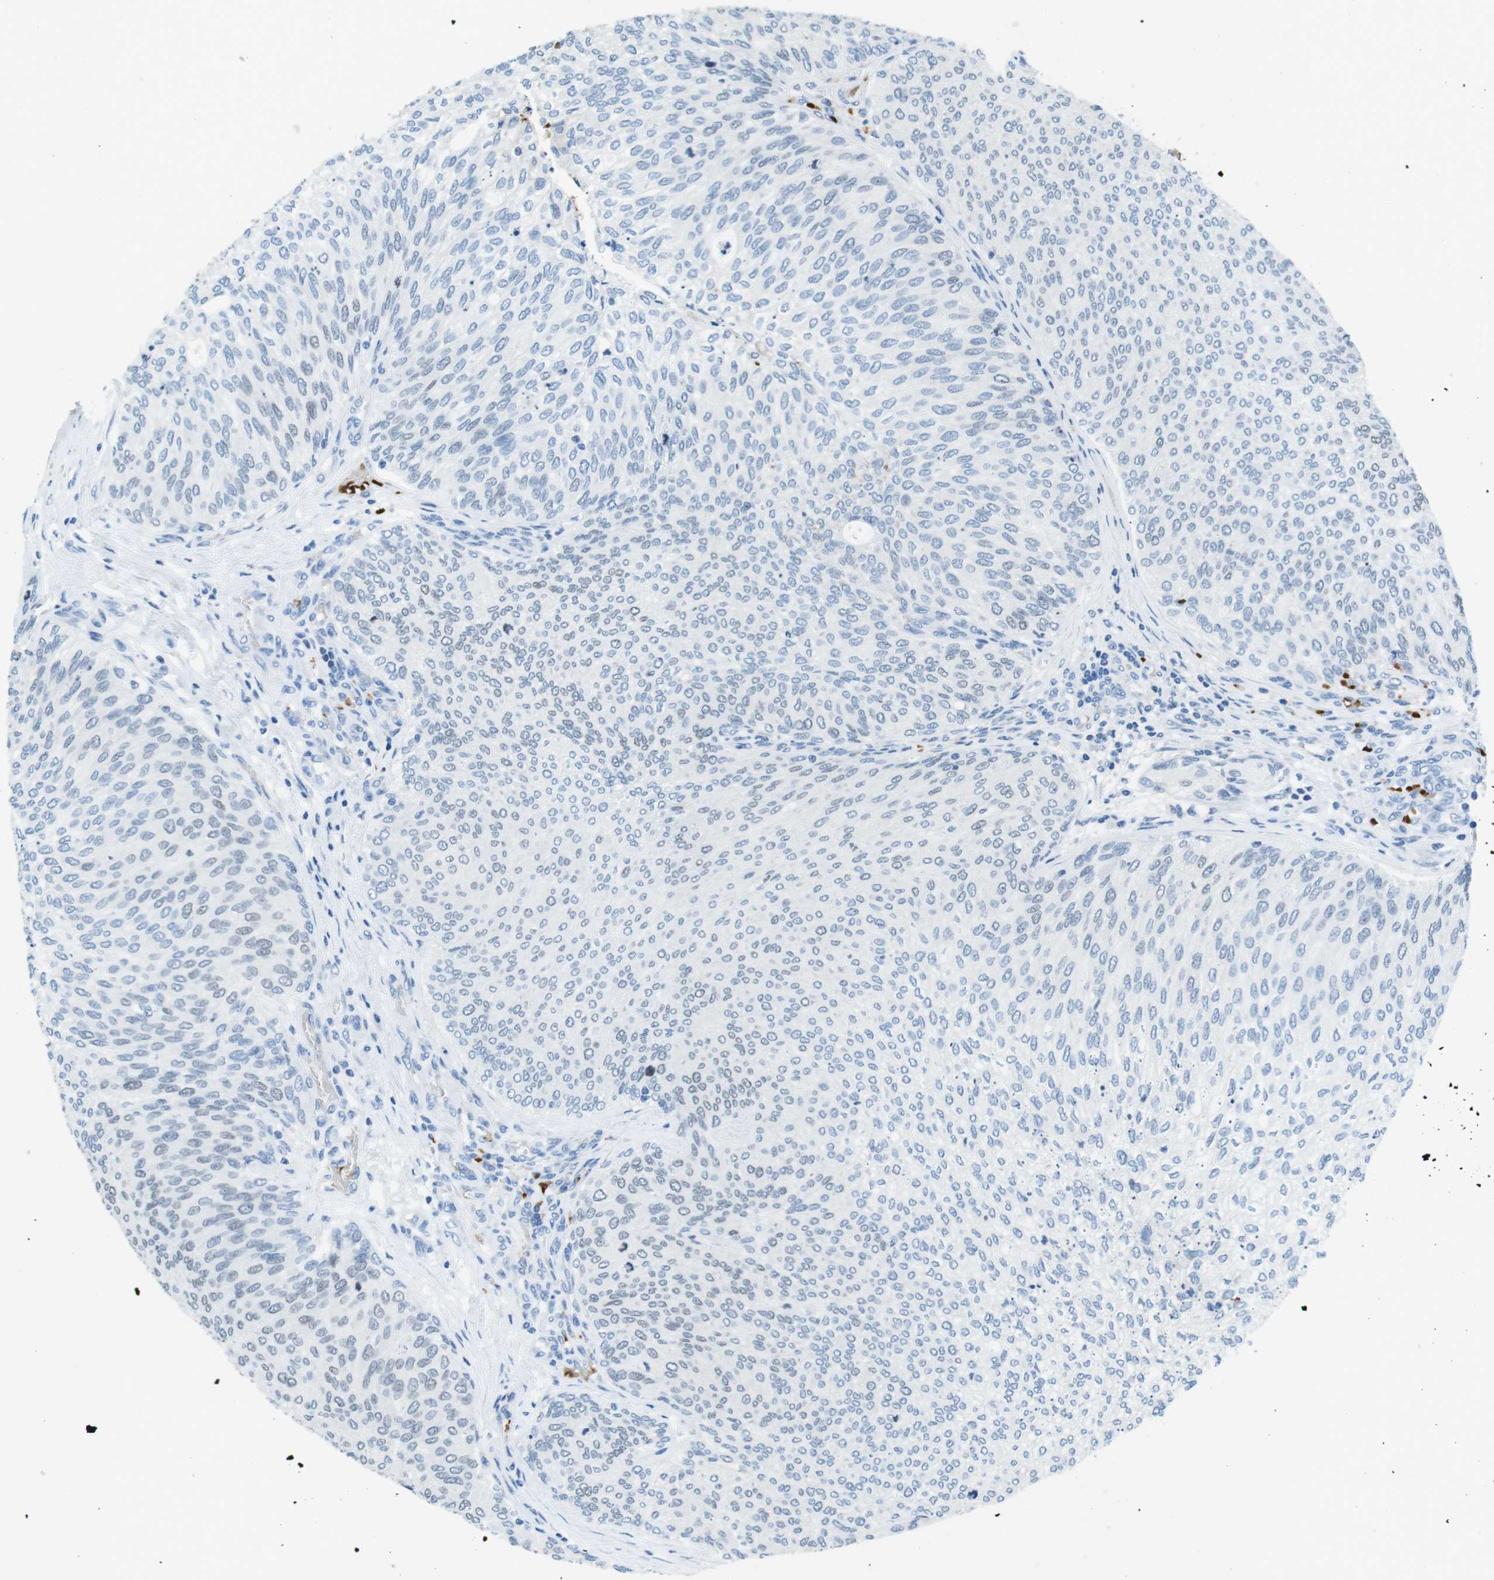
{"staining": {"intensity": "negative", "quantity": "none", "location": "none"}, "tissue": "urothelial cancer", "cell_type": "Tumor cells", "image_type": "cancer", "snomed": [{"axis": "morphology", "description": "Urothelial carcinoma, Low grade"}, {"axis": "topography", "description": "Urinary bladder"}], "caption": "This is an immunohistochemistry histopathology image of human urothelial cancer. There is no staining in tumor cells.", "gene": "TFAP2C", "patient": {"sex": "female", "age": 79}}